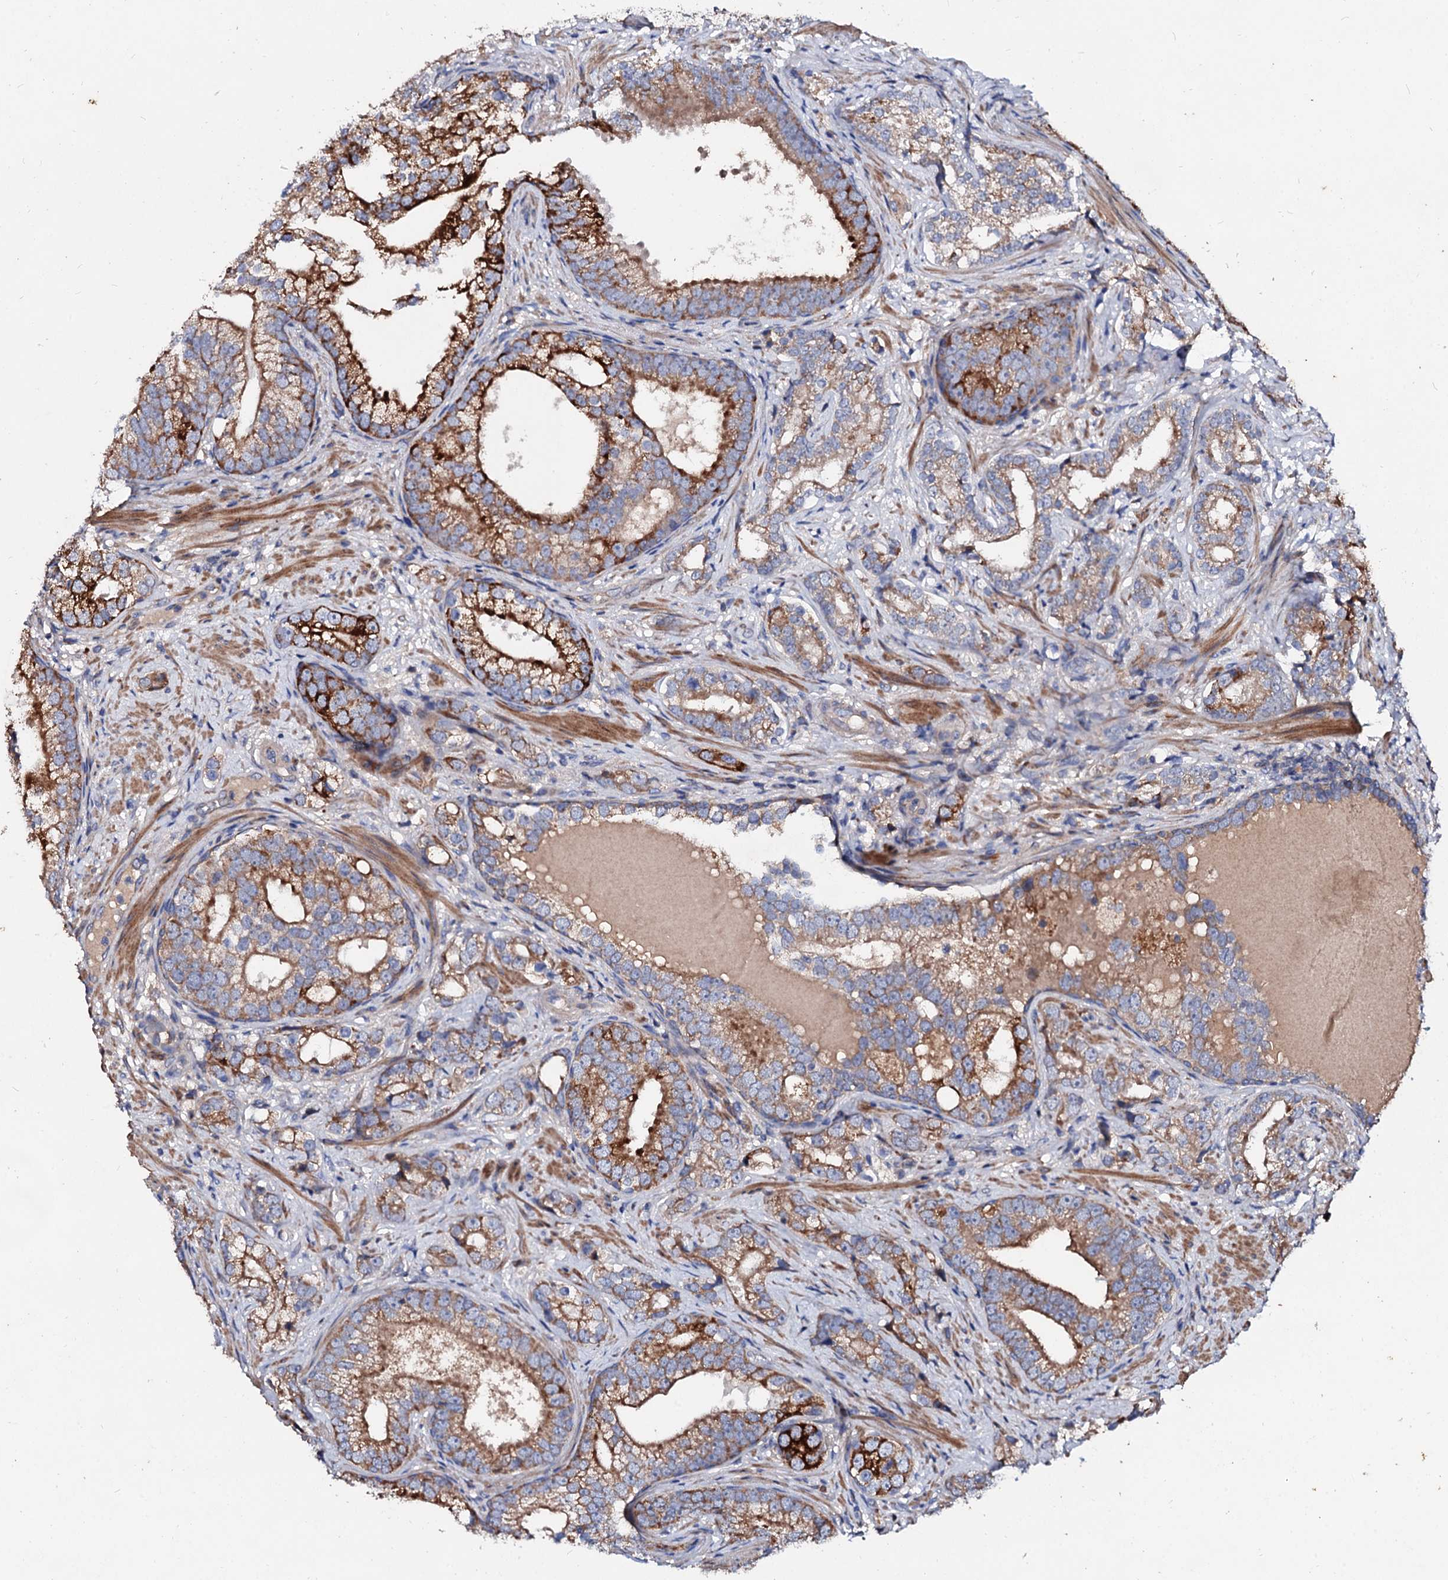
{"staining": {"intensity": "strong", "quantity": "25%-75%", "location": "cytoplasmic/membranous"}, "tissue": "prostate cancer", "cell_type": "Tumor cells", "image_type": "cancer", "snomed": [{"axis": "morphology", "description": "Adenocarcinoma, High grade"}, {"axis": "topography", "description": "Prostate"}], "caption": "Strong cytoplasmic/membranous expression is appreciated in approximately 25%-75% of tumor cells in prostate cancer.", "gene": "FIBIN", "patient": {"sex": "male", "age": 75}}